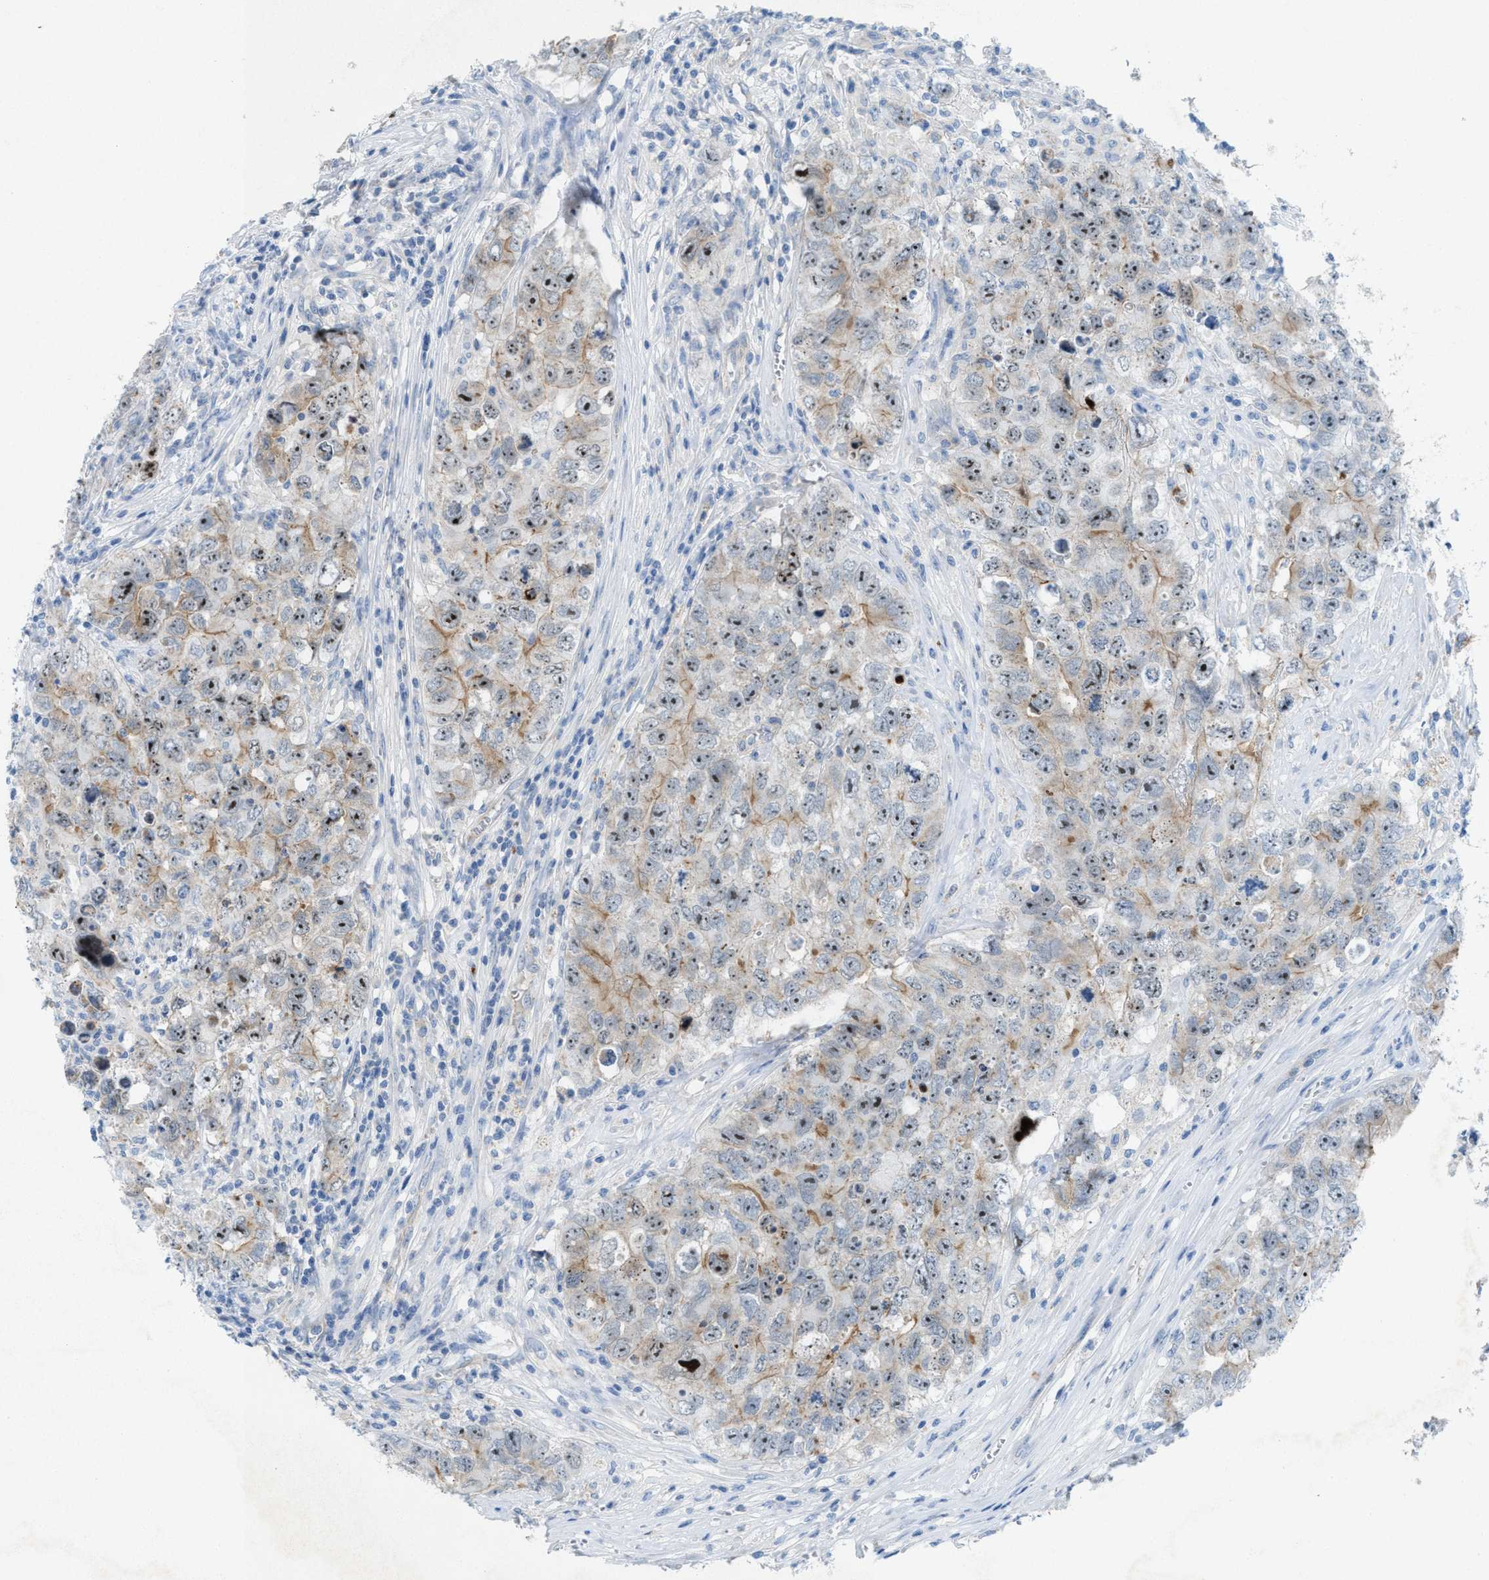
{"staining": {"intensity": "moderate", "quantity": ">75%", "location": "nuclear"}, "tissue": "testis cancer", "cell_type": "Tumor cells", "image_type": "cancer", "snomed": [{"axis": "morphology", "description": "Seminoma, NOS"}, {"axis": "morphology", "description": "Carcinoma, Embryonal, NOS"}, {"axis": "topography", "description": "Testis"}], "caption": "A histopathology image of testis cancer (embryonal carcinoma) stained for a protein displays moderate nuclear brown staining in tumor cells.", "gene": "CMTM1", "patient": {"sex": "male", "age": 43}}